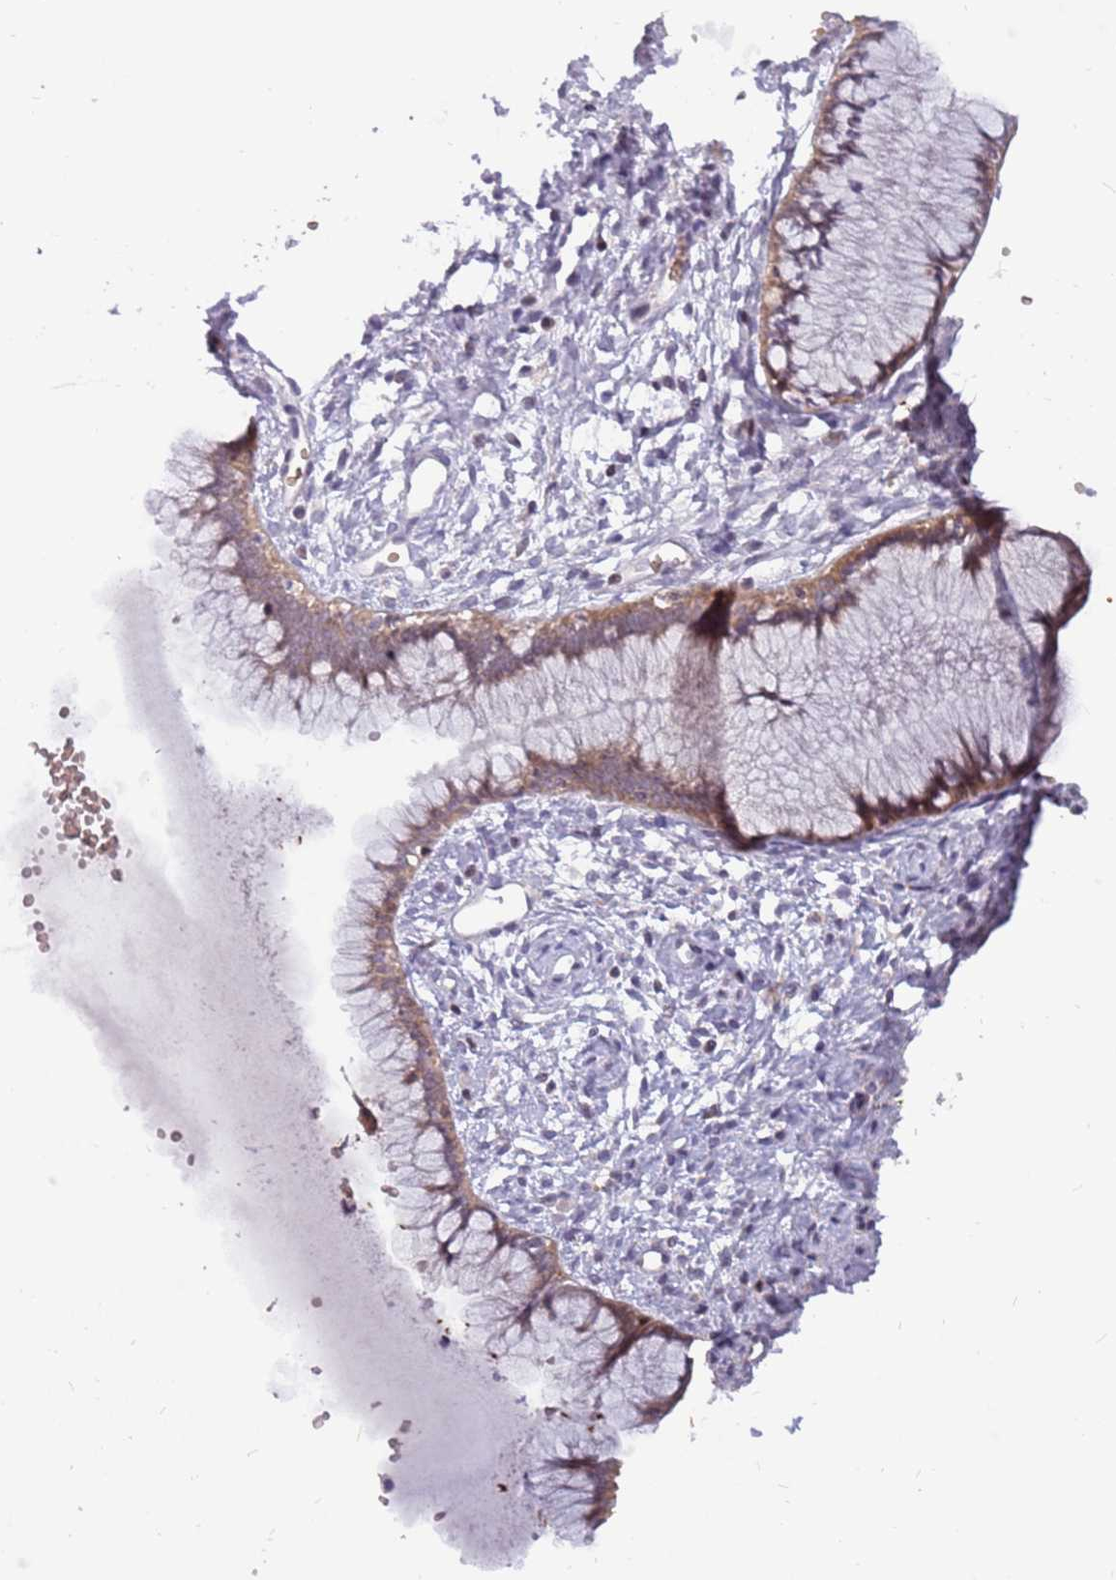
{"staining": {"intensity": "weak", "quantity": ">75%", "location": "cytoplasmic/membranous"}, "tissue": "cervix", "cell_type": "Glandular cells", "image_type": "normal", "snomed": [{"axis": "morphology", "description": "Normal tissue, NOS"}, {"axis": "topography", "description": "Cervix"}], "caption": "The micrograph reveals a brown stain indicating the presence of a protein in the cytoplasmic/membranous of glandular cells in cervix. (Brightfield microscopy of DAB IHC at high magnification).", "gene": "ARHGEF35", "patient": {"sex": "female", "age": 42}}